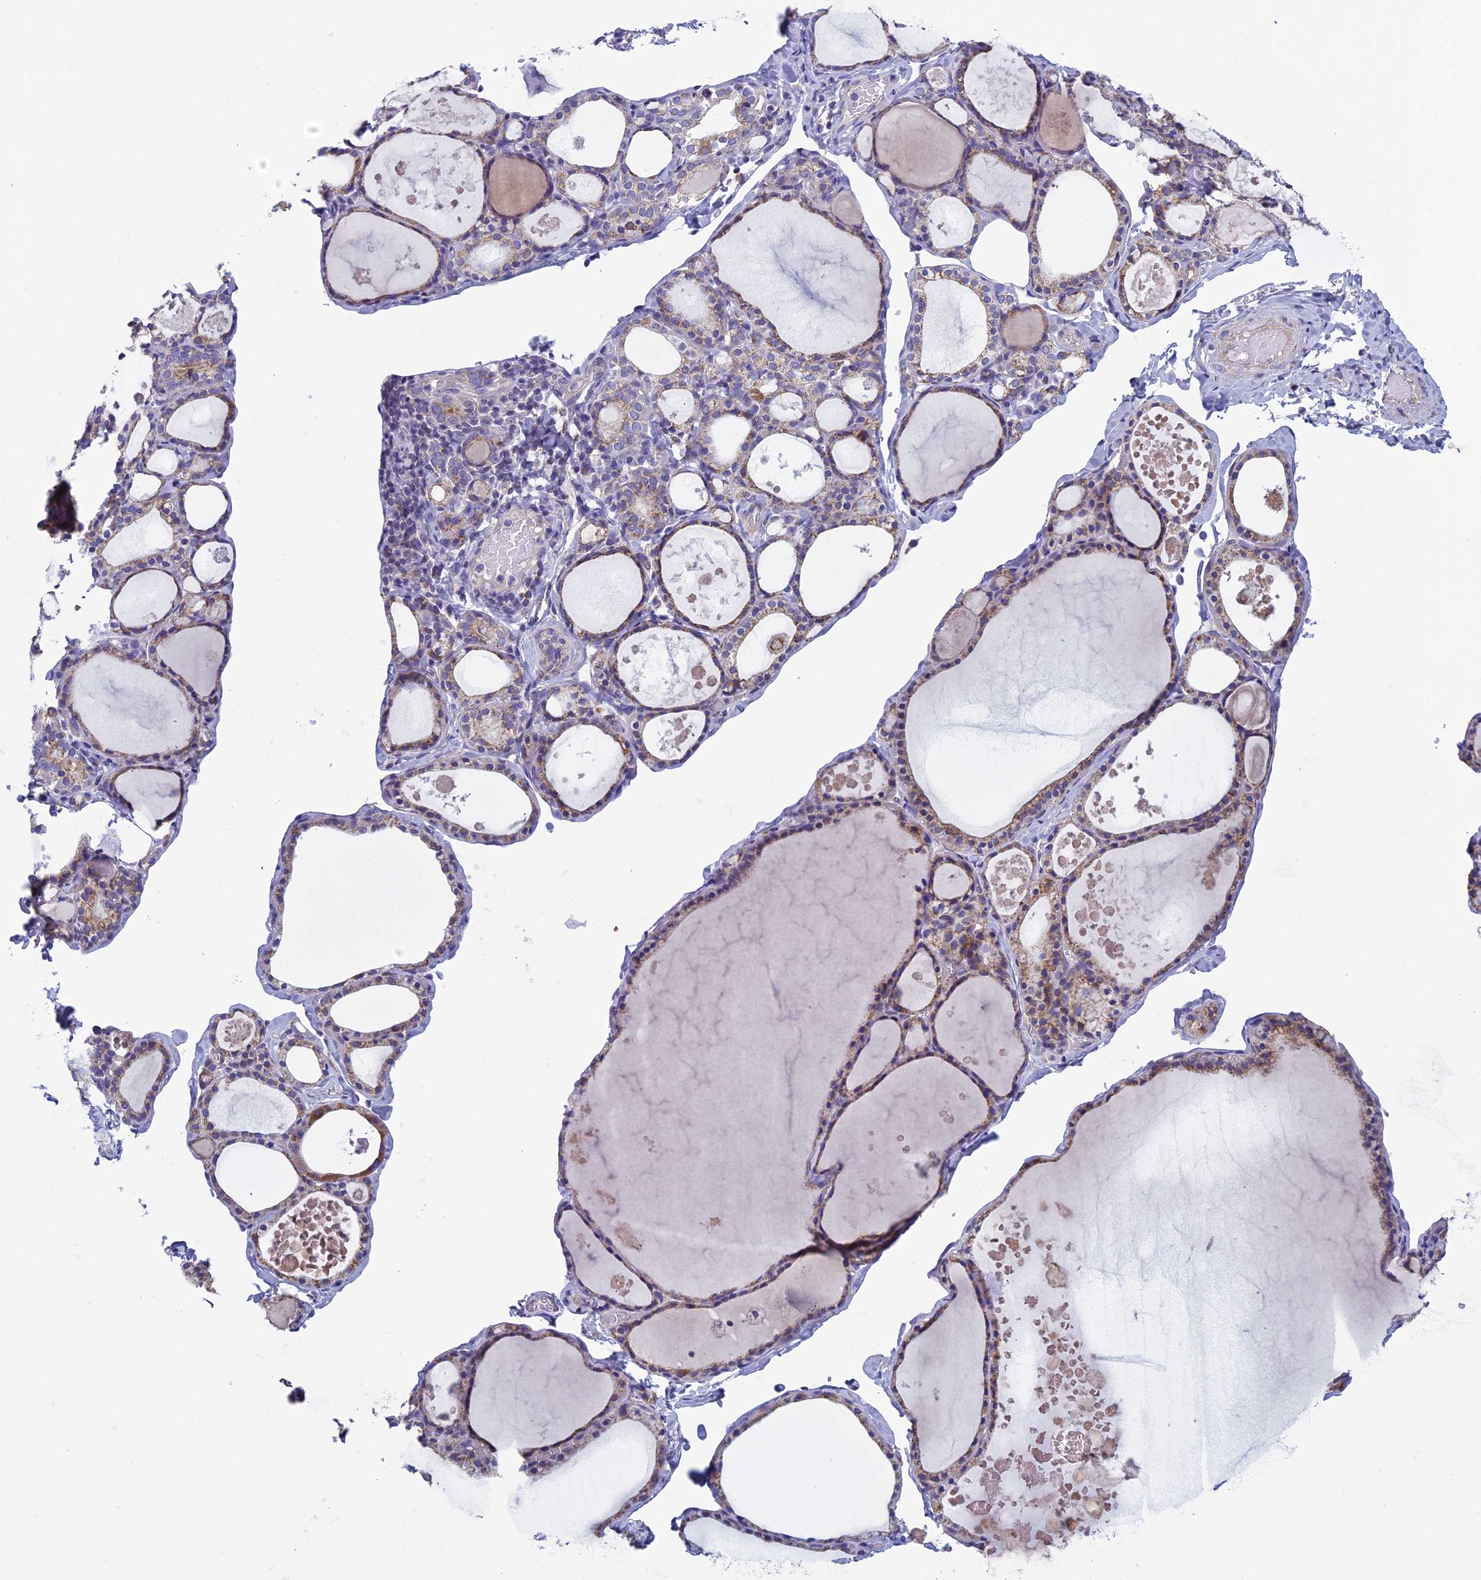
{"staining": {"intensity": "weak", "quantity": ">75%", "location": "cytoplasmic/membranous"}, "tissue": "thyroid gland", "cell_type": "Glandular cells", "image_type": "normal", "snomed": [{"axis": "morphology", "description": "Normal tissue, NOS"}, {"axis": "topography", "description": "Thyroid gland"}], "caption": "An image of thyroid gland stained for a protein exhibits weak cytoplasmic/membranous brown staining in glandular cells. The staining is performed using DAB brown chromogen to label protein expression. The nuclei are counter-stained blue using hematoxylin.", "gene": "MFSD12", "patient": {"sex": "male", "age": 56}}